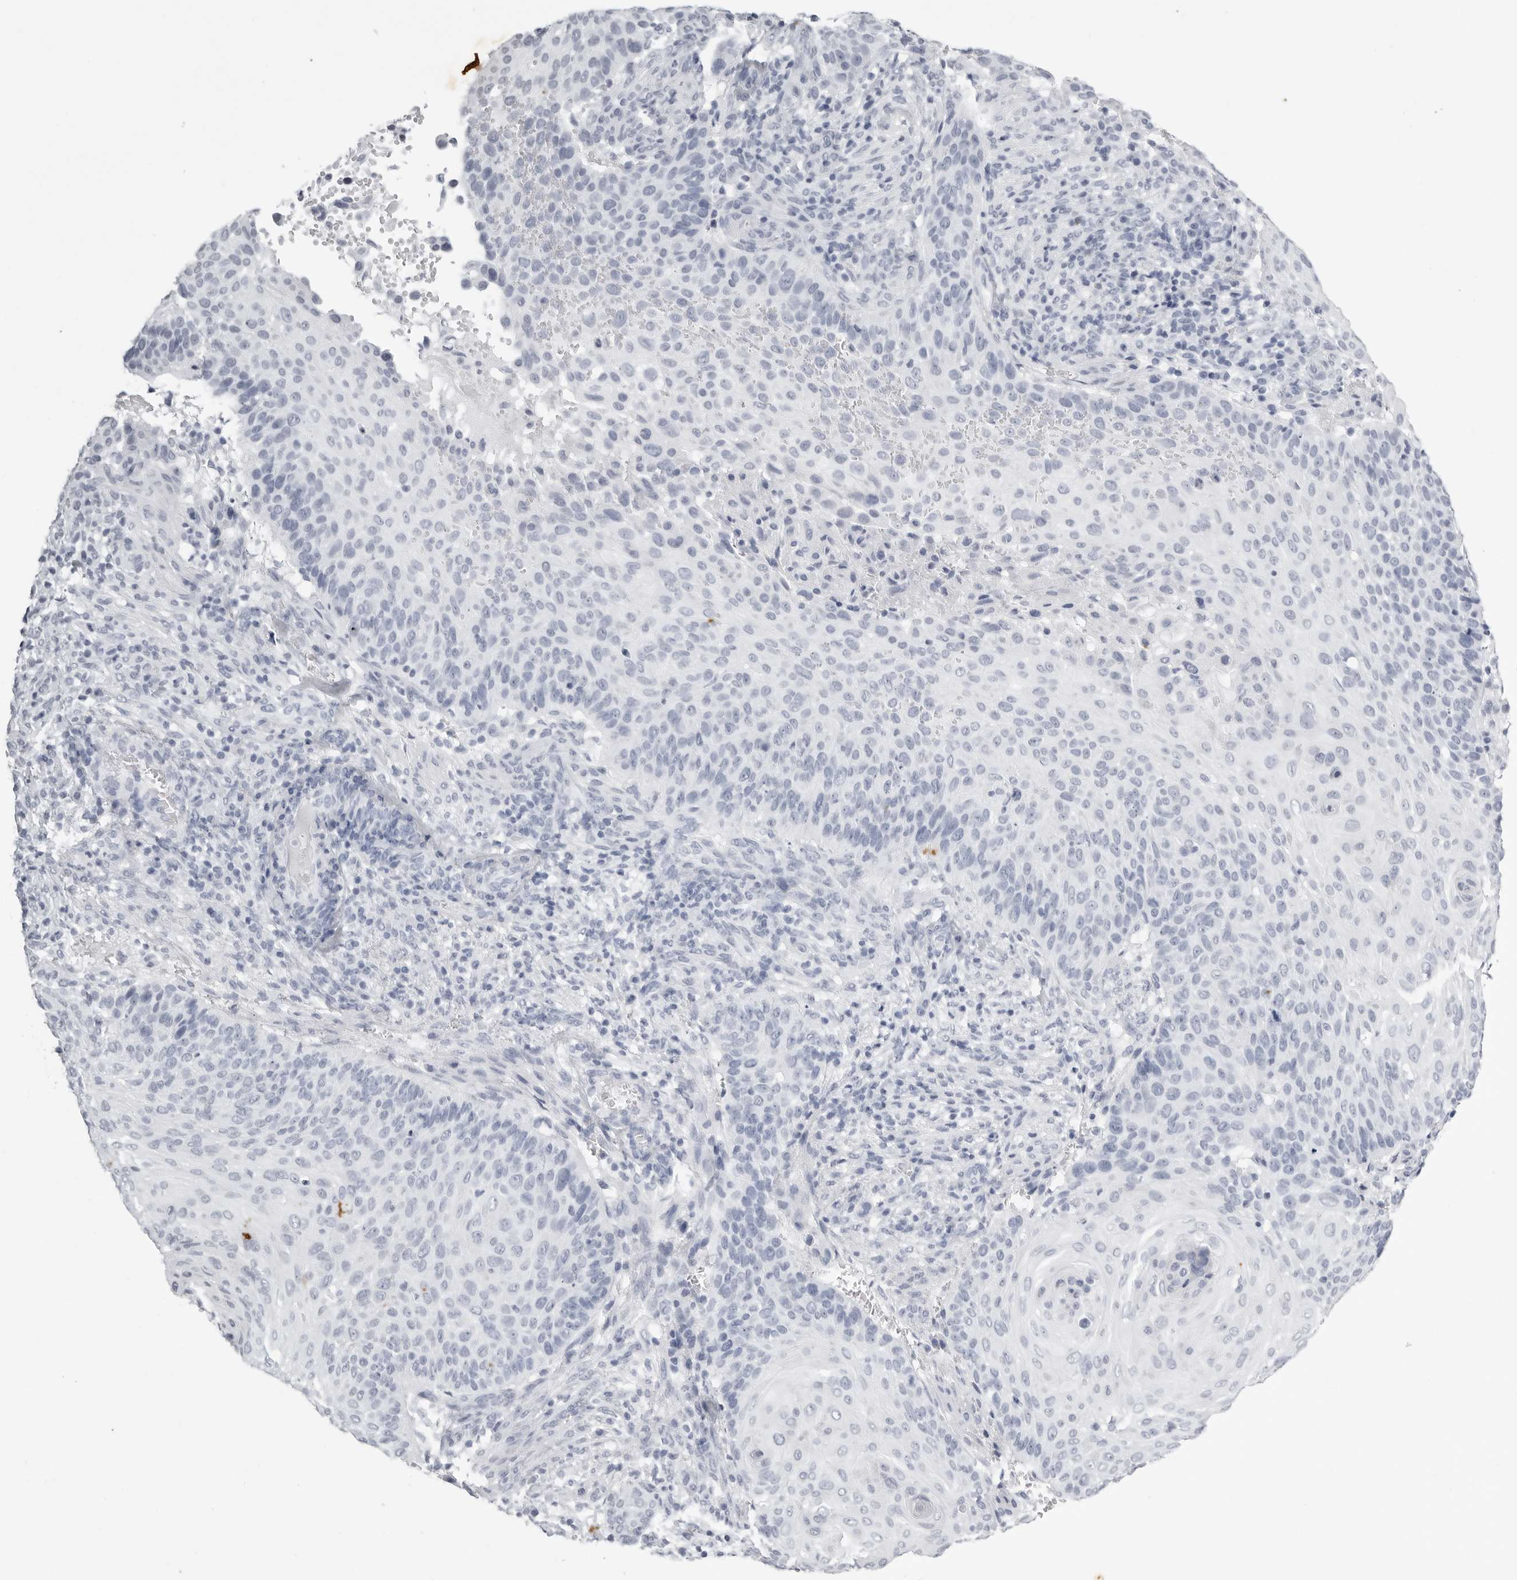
{"staining": {"intensity": "negative", "quantity": "none", "location": "none"}, "tissue": "cervical cancer", "cell_type": "Tumor cells", "image_type": "cancer", "snomed": [{"axis": "morphology", "description": "Squamous cell carcinoma, NOS"}, {"axis": "topography", "description": "Cervix"}], "caption": "A high-resolution photomicrograph shows IHC staining of squamous cell carcinoma (cervical), which displays no significant expression in tumor cells.", "gene": "KLK9", "patient": {"sex": "female", "age": 74}}